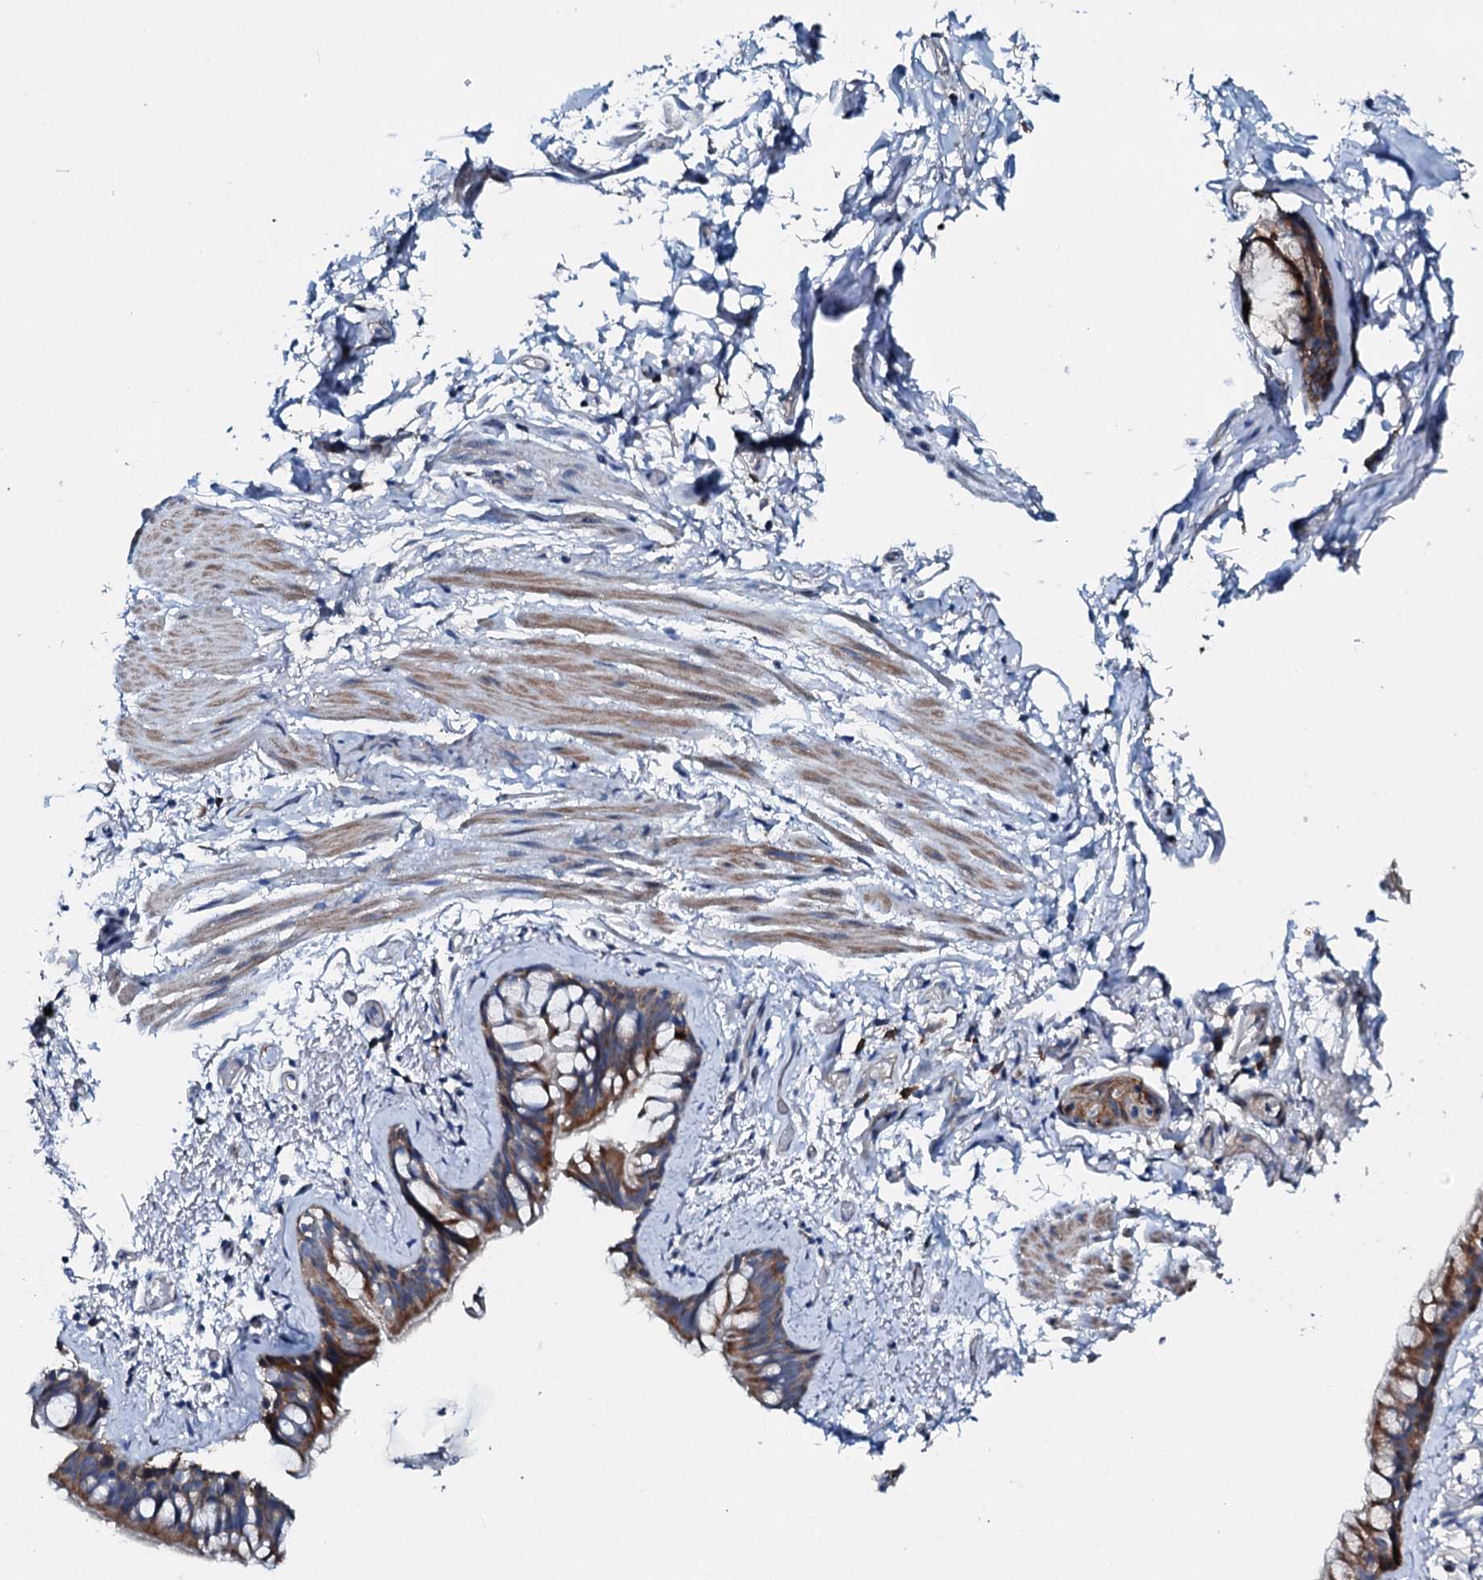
{"staining": {"intensity": "moderate", "quantity": ">75%", "location": "cytoplasmic/membranous"}, "tissue": "bronchus", "cell_type": "Respiratory epithelial cells", "image_type": "normal", "snomed": [{"axis": "morphology", "description": "Normal tissue, NOS"}, {"axis": "topography", "description": "Cartilage tissue"}], "caption": "Protein staining displays moderate cytoplasmic/membranous positivity in about >75% of respiratory epithelial cells in unremarkable bronchus.", "gene": "GFOD2", "patient": {"sex": "male", "age": 63}}